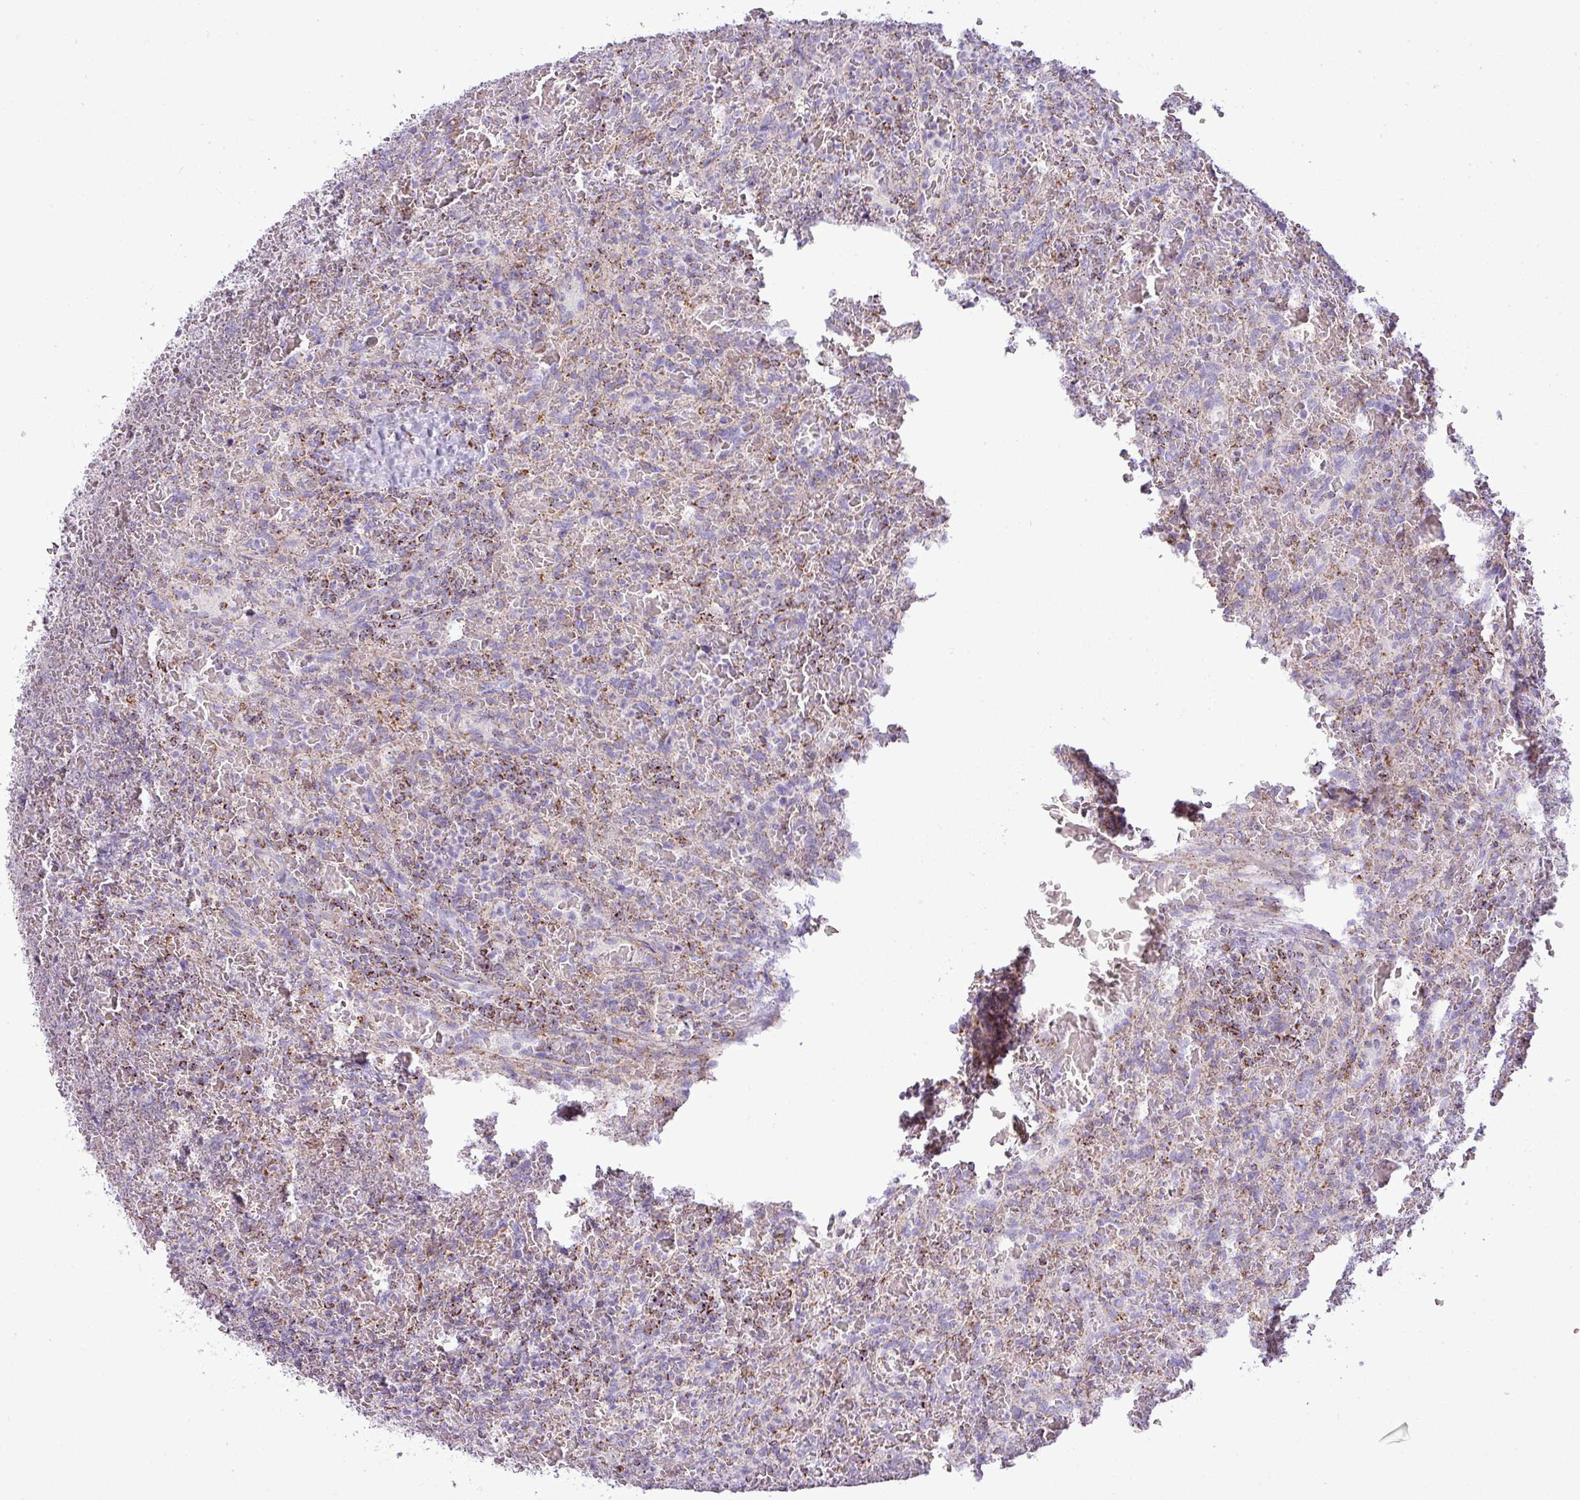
{"staining": {"intensity": "moderate", "quantity": "25%-75%", "location": "cytoplasmic/membranous"}, "tissue": "lymphoma", "cell_type": "Tumor cells", "image_type": "cancer", "snomed": [{"axis": "morphology", "description": "Malignant lymphoma, non-Hodgkin's type, Low grade"}, {"axis": "topography", "description": "Spleen"}], "caption": "There is medium levels of moderate cytoplasmic/membranous staining in tumor cells of lymphoma, as demonstrated by immunohistochemical staining (brown color).", "gene": "ZNF81", "patient": {"sex": "female", "age": 64}}